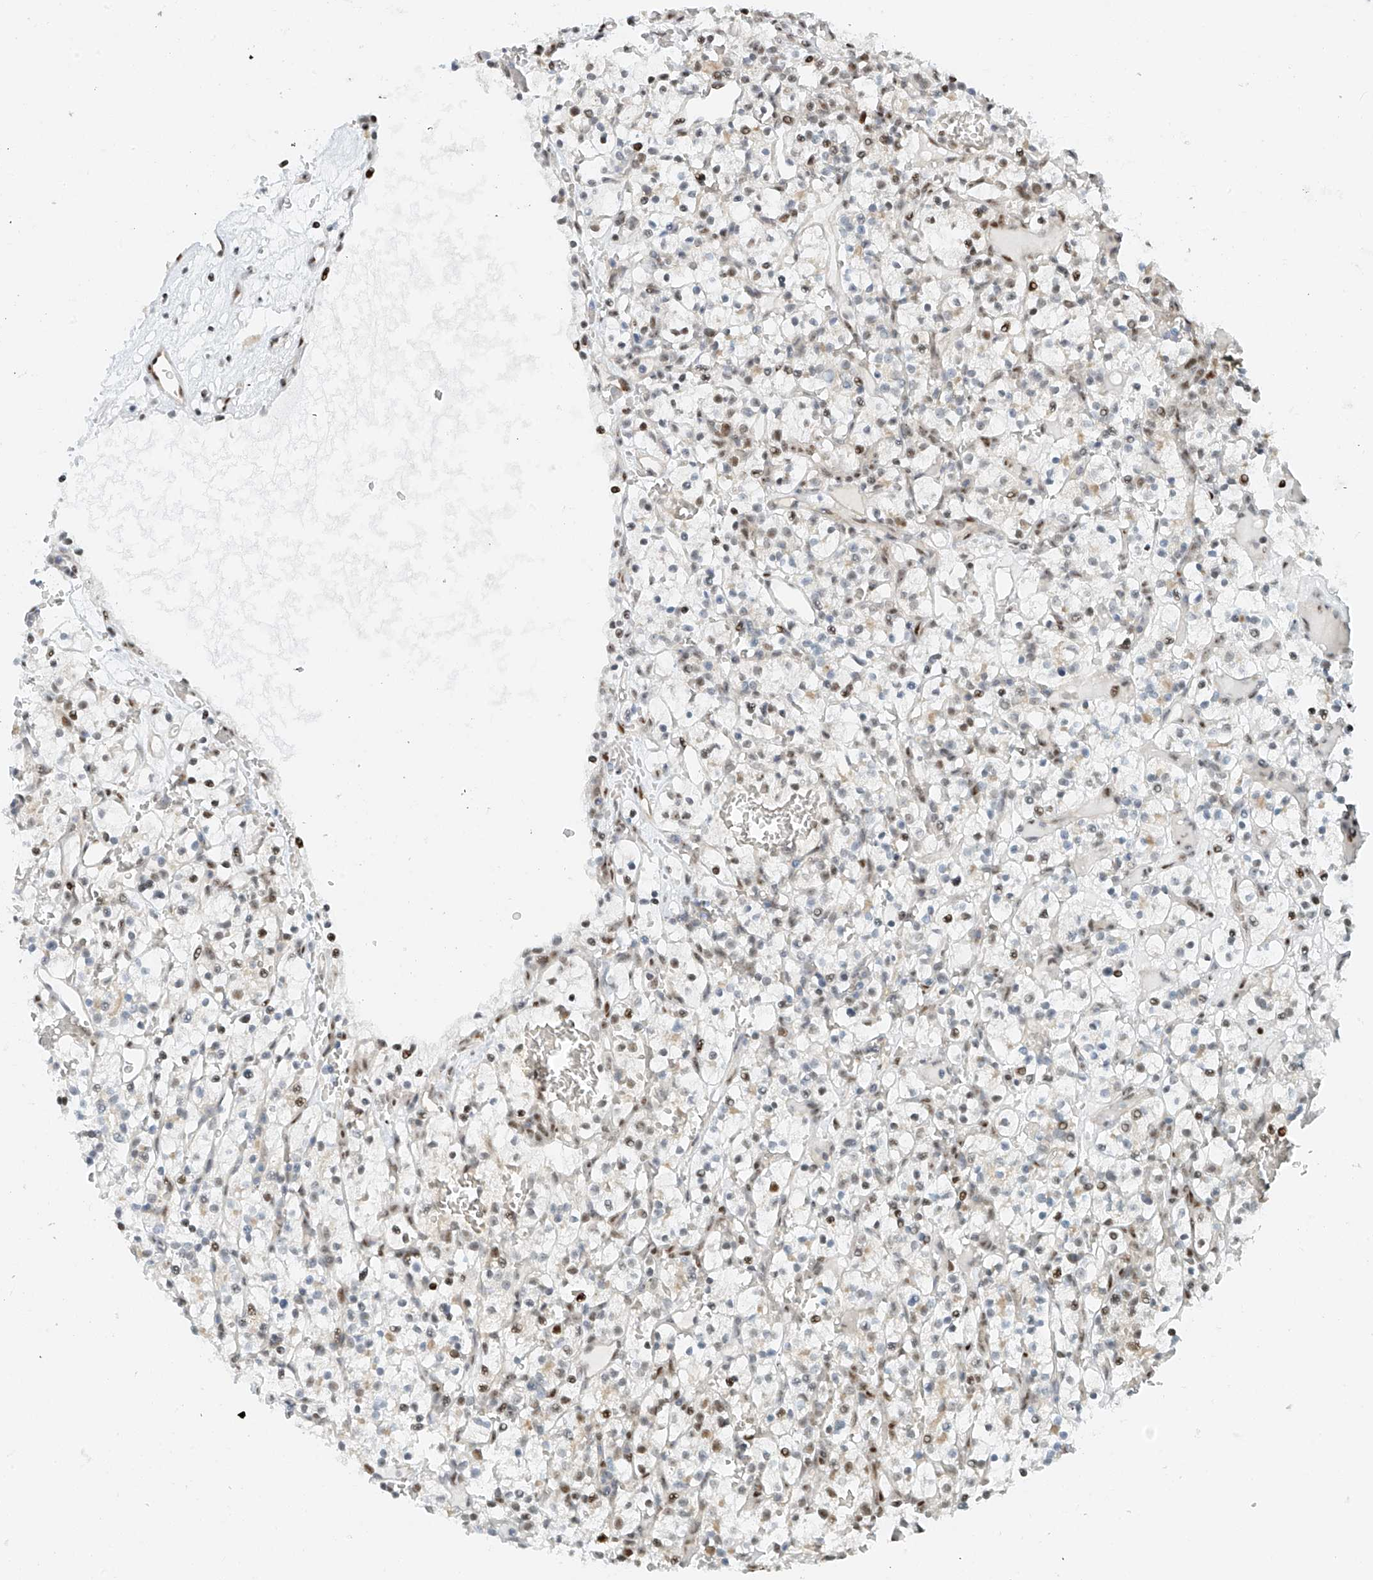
{"staining": {"intensity": "weak", "quantity": "<25%", "location": "nuclear"}, "tissue": "renal cancer", "cell_type": "Tumor cells", "image_type": "cancer", "snomed": [{"axis": "morphology", "description": "Adenocarcinoma, NOS"}, {"axis": "topography", "description": "Kidney"}], "caption": "Immunohistochemical staining of human adenocarcinoma (renal) reveals no significant expression in tumor cells. Brightfield microscopy of IHC stained with DAB (3,3'-diaminobenzidine) (brown) and hematoxylin (blue), captured at high magnification.", "gene": "ZNF514", "patient": {"sex": "female", "age": 57}}